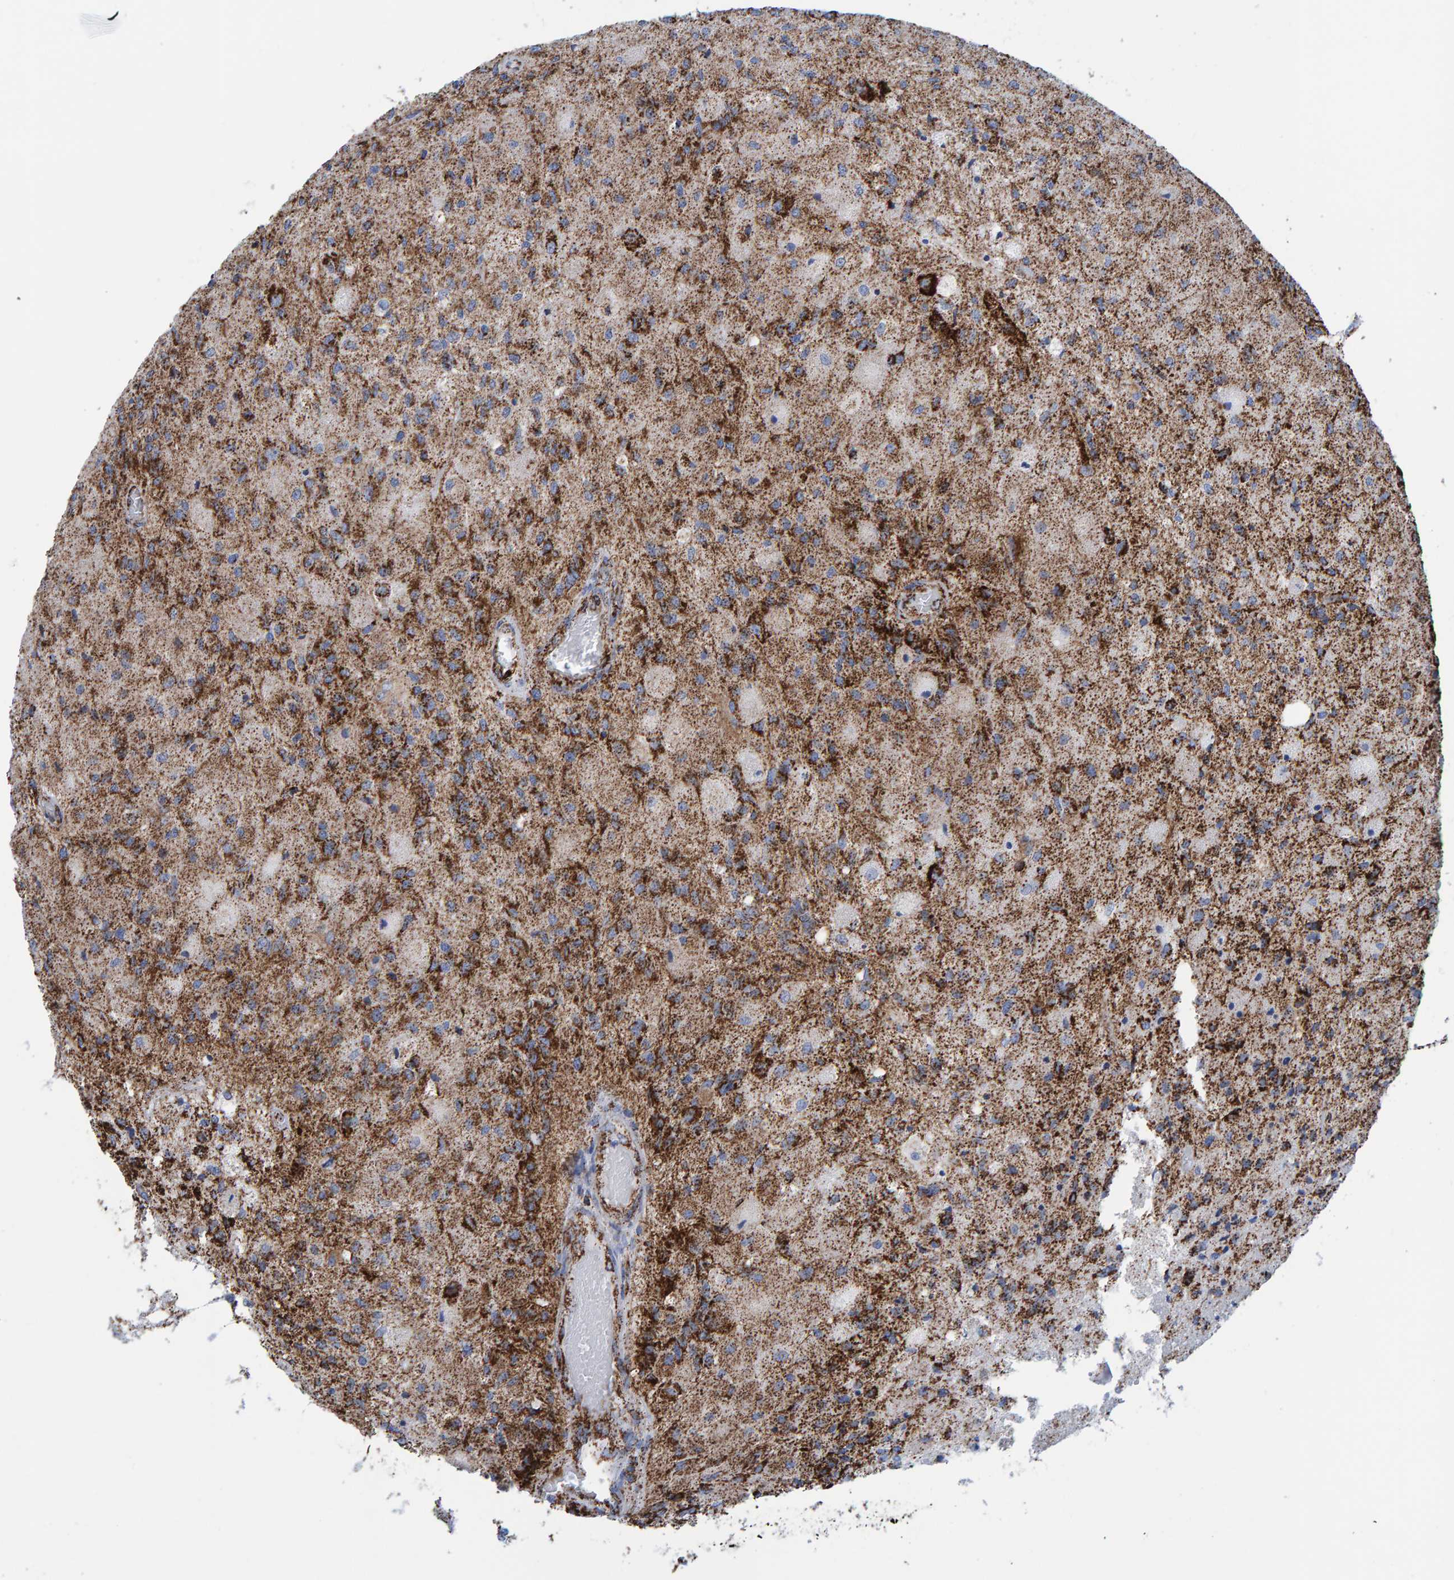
{"staining": {"intensity": "strong", "quantity": "25%-75%", "location": "cytoplasmic/membranous"}, "tissue": "glioma", "cell_type": "Tumor cells", "image_type": "cancer", "snomed": [{"axis": "morphology", "description": "Normal tissue, NOS"}, {"axis": "morphology", "description": "Glioma, malignant, High grade"}, {"axis": "topography", "description": "Cerebral cortex"}], "caption": "Immunohistochemical staining of high-grade glioma (malignant) shows strong cytoplasmic/membranous protein expression in about 25%-75% of tumor cells. The staining was performed using DAB to visualize the protein expression in brown, while the nuclei were stained in blue with hematoxylin (Magnification: 20x).", "gene": "ENSG00000262660", "patient": {"sex": "male", "age": 77}}